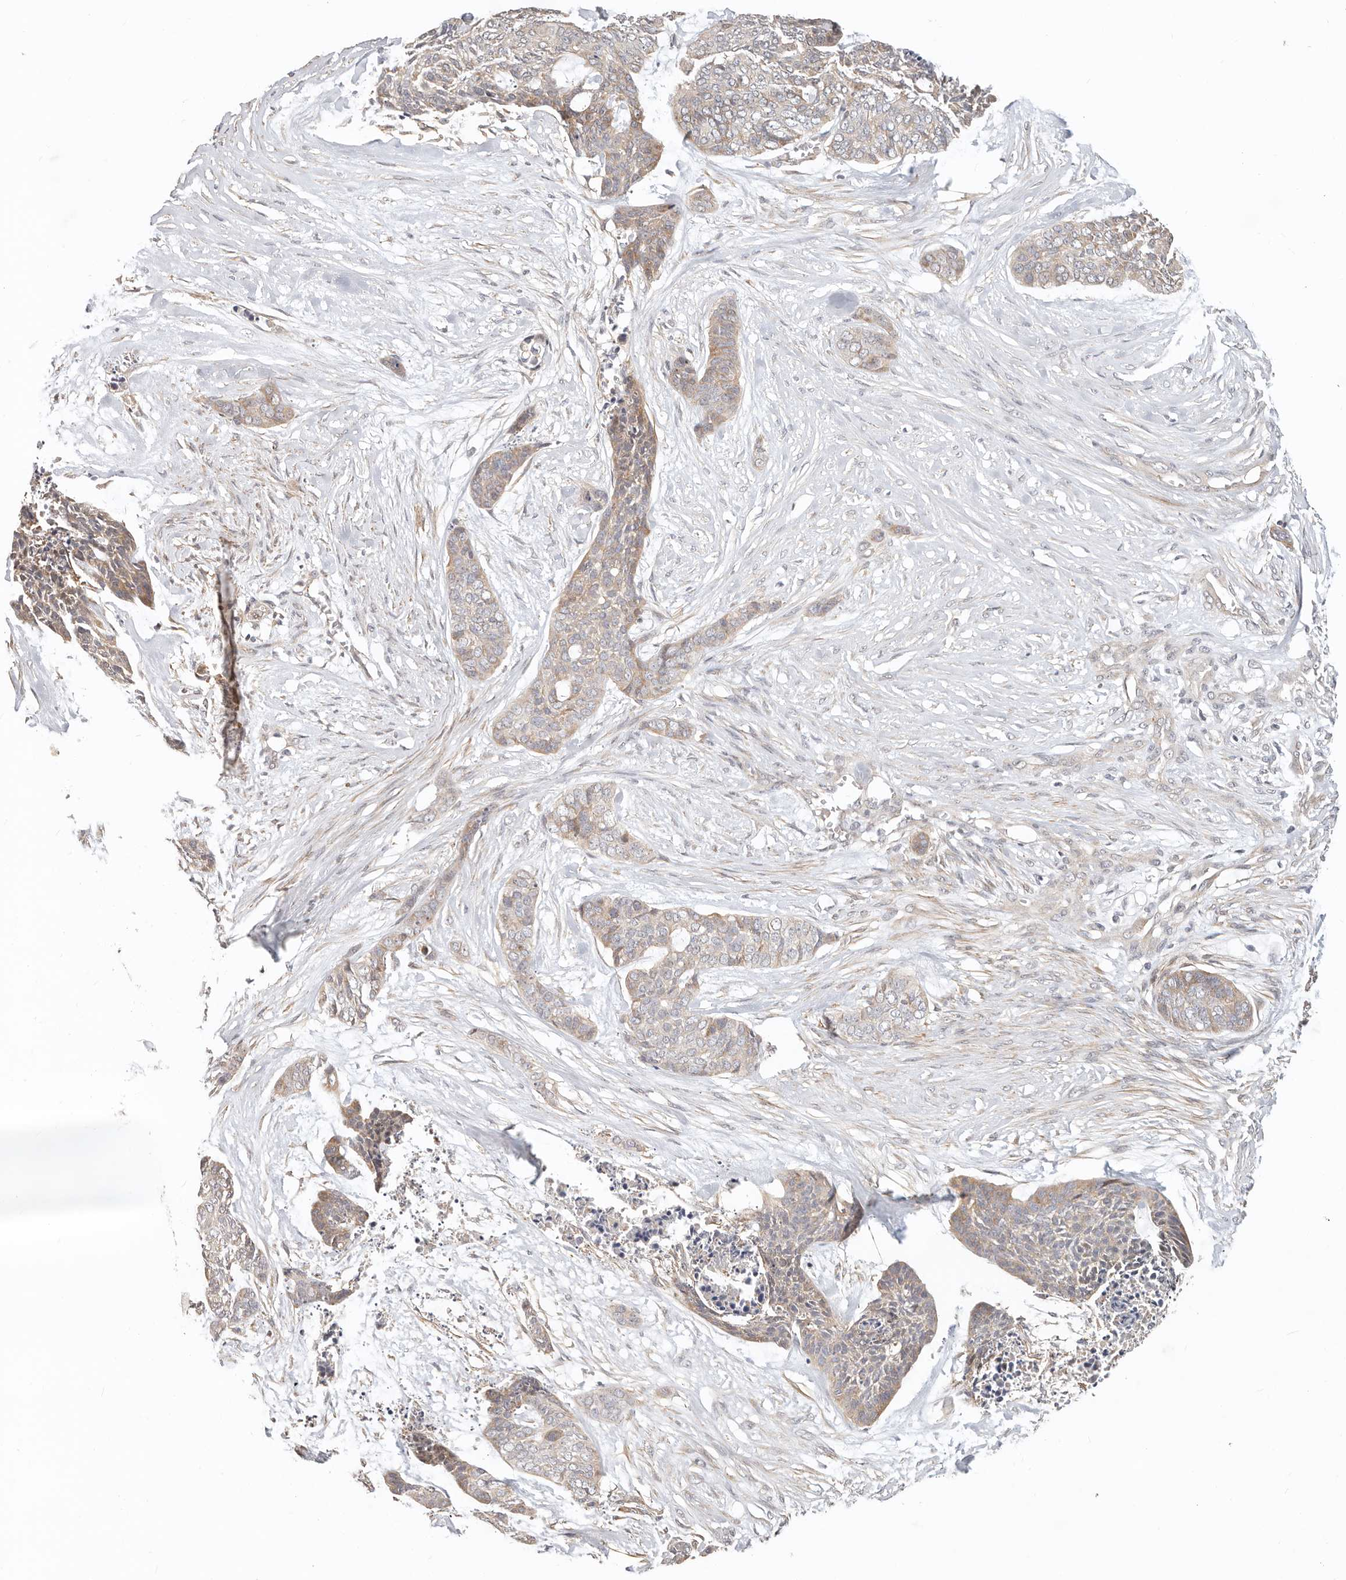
{"staining": {"intensity": "weak", "quantity": ">75%", "location": "cytoplasmic/membranous"}, "tissue": "skin cancer", "cell_type": "Tumor cells", "image_type": "cancer", "snomed": [{"axis": "morphology", "description": "Basal cell carcinoma"}, {"axis": "topography", "description": "Skin"}], "caption": "This is a micrograph of immunohistochemistry (IHC) staining of skin cancer (basal cell carcinoma), which shows weak staining in the cytoplasmic/membranous of tumor cells.", "gene": "ZRANB1", "patient": {"sex": "female", "age": 64}}